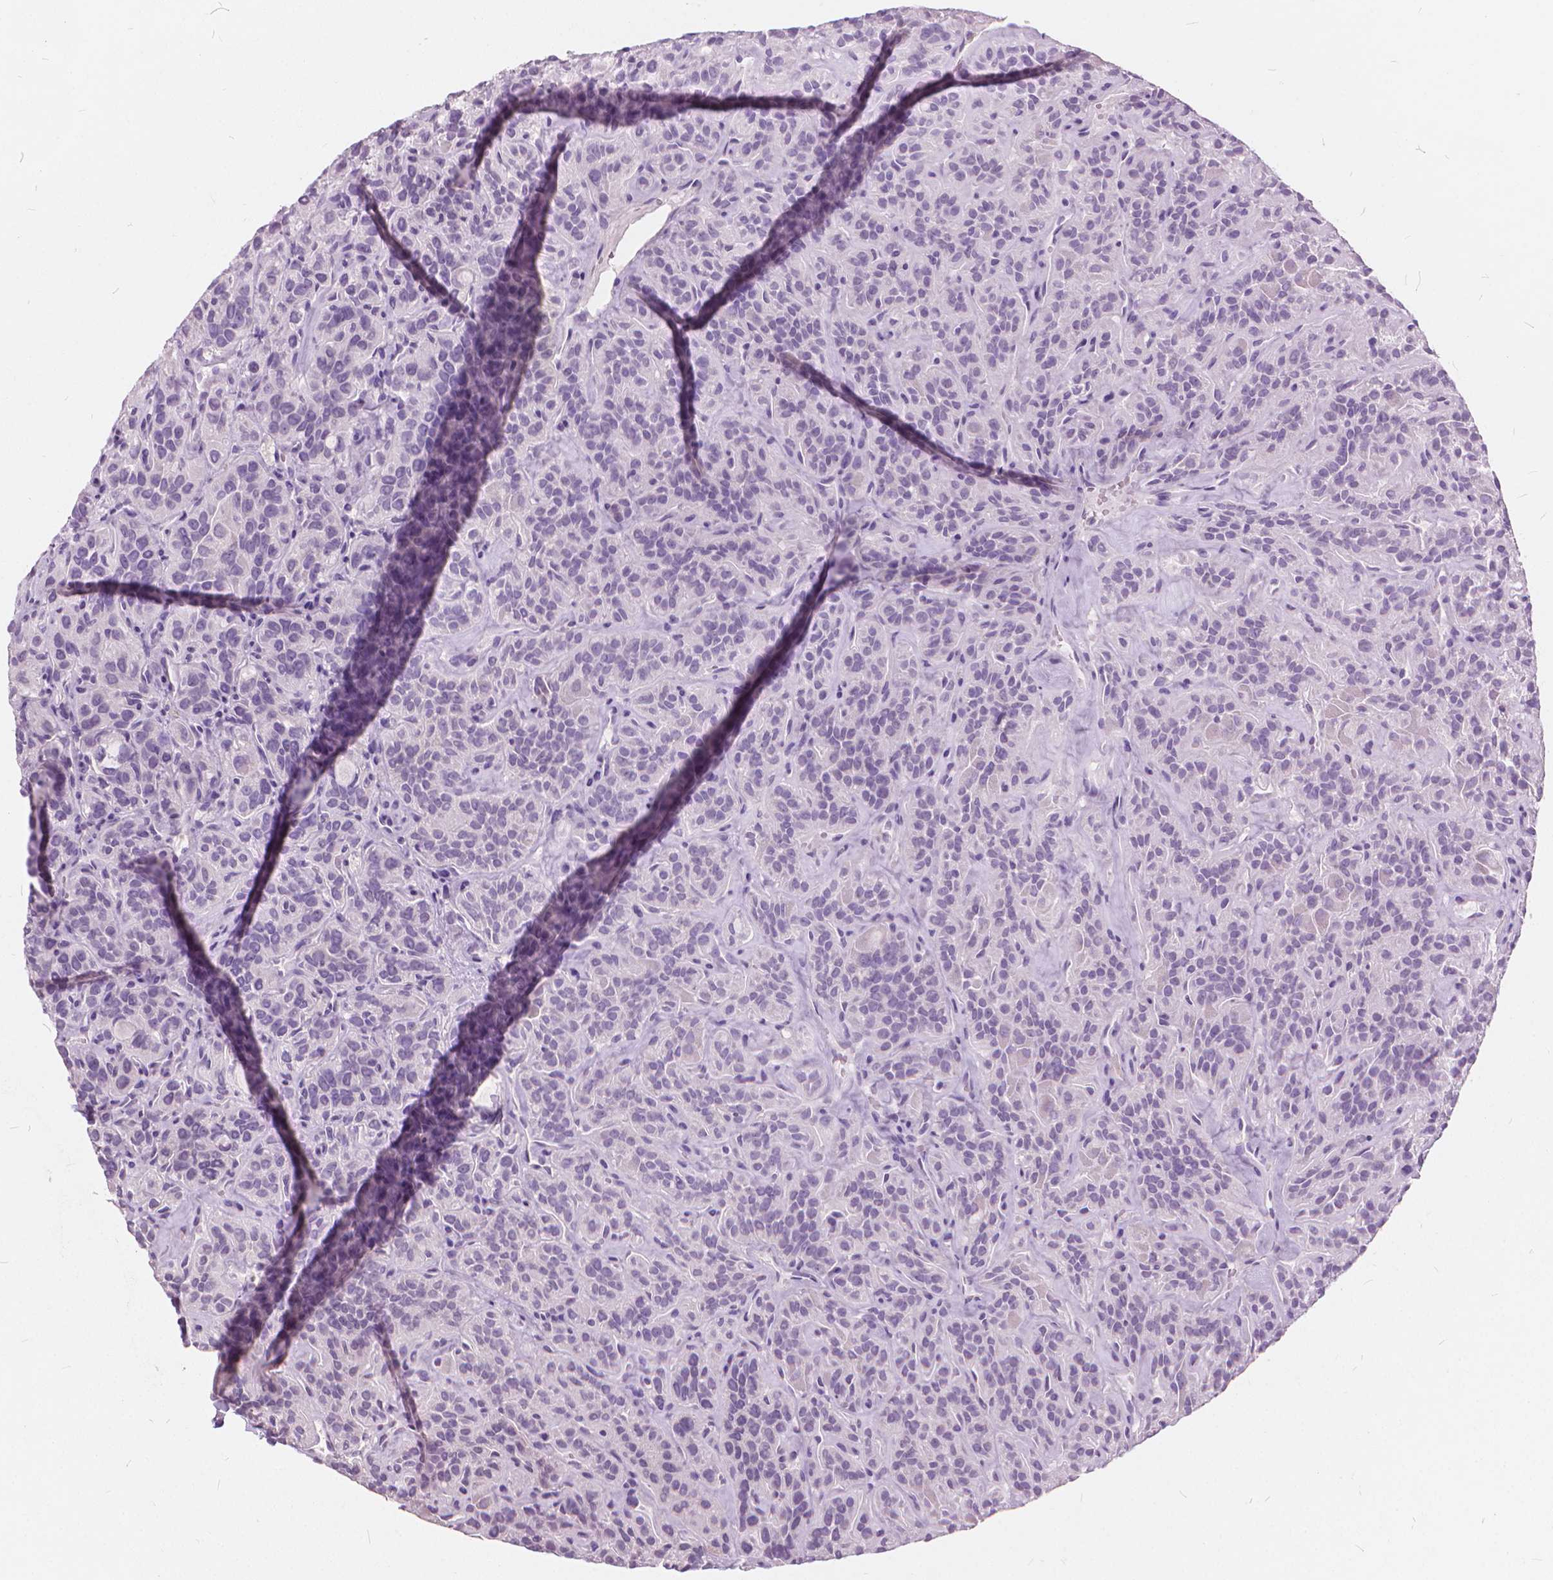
{"staining": {"intensity": "negative", "quantity": "none", "location": "none"}, "tissue": "thyroid cancer", "cell_type": "Tumor cells", "image_type": "cancer", "snomed": [{"axis": "morphology", "description": "Papillary adenocarcinoma, NOS"}, {"axis": "topography", "description": "Thyroid gland"}], "caption": "This is an immunohistochemistry micrograph of thyroid papillary adenocarcinoma. There is no positivity in tumor cells.", "gene": "DNM1", "patient": {"sex": "female", "age": 45}}